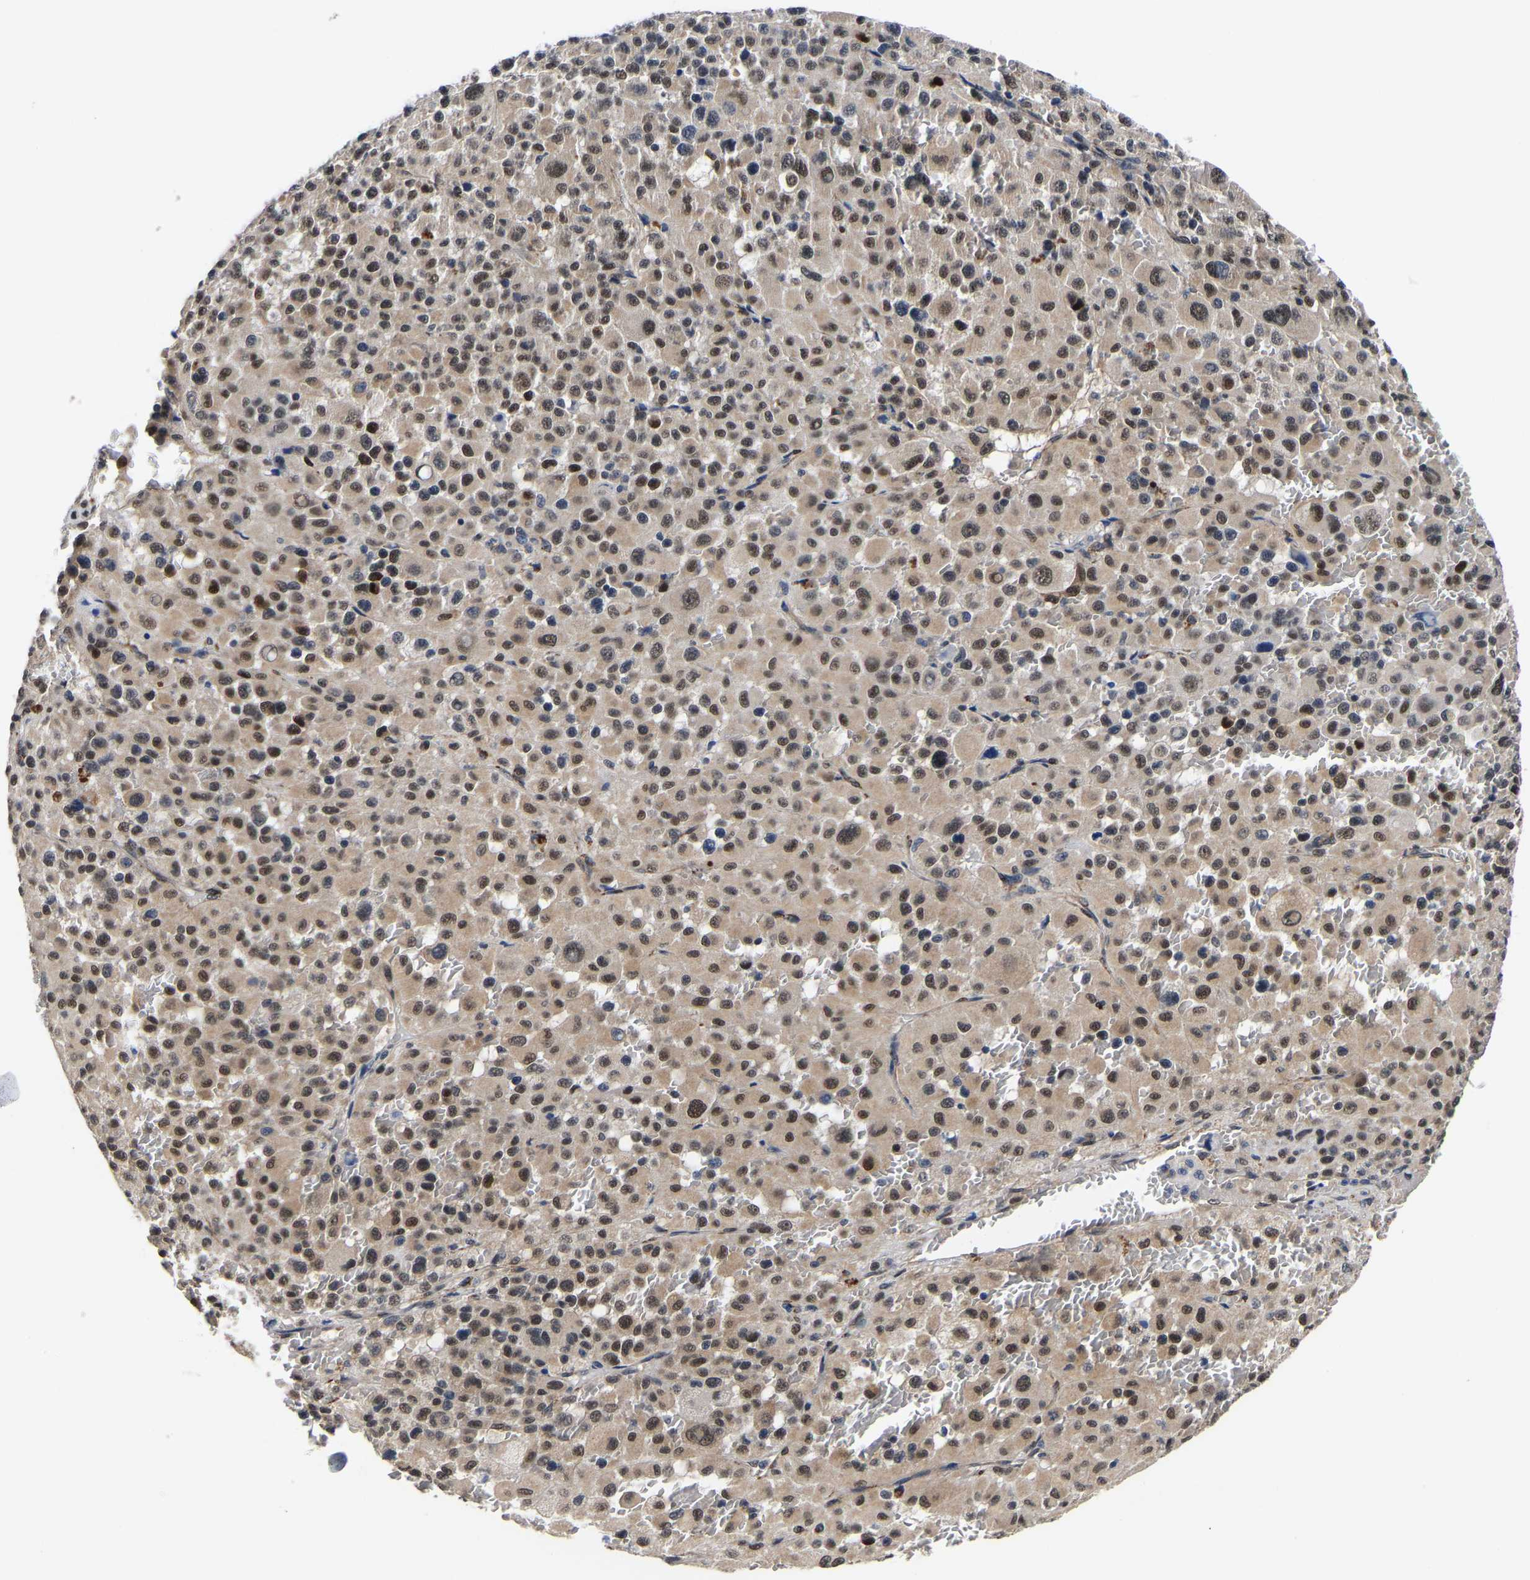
{"staining": {"intensity": "moderate", "quantity": ">75%", "location": "nuclear"}, "tissue": "melanoma", "cell_type": "Tumor cells", "image_type": "cancer", "snomed": [{"axis": "morphology", "description": "Malignant melanoma, Metastatic site"}, {"axis": "topography", "description": "Skin"}], "caption": "Immunohistochemical staining of malignant melanoma (metastatic site) demonstrates moderate nuclear protein staining in about >75% of tumor cells. (brown staining indicates protein expression, while blue staining denotes nuclei).", "gene": "METTL16", "patient": {"sex": "female", "age": 74}}